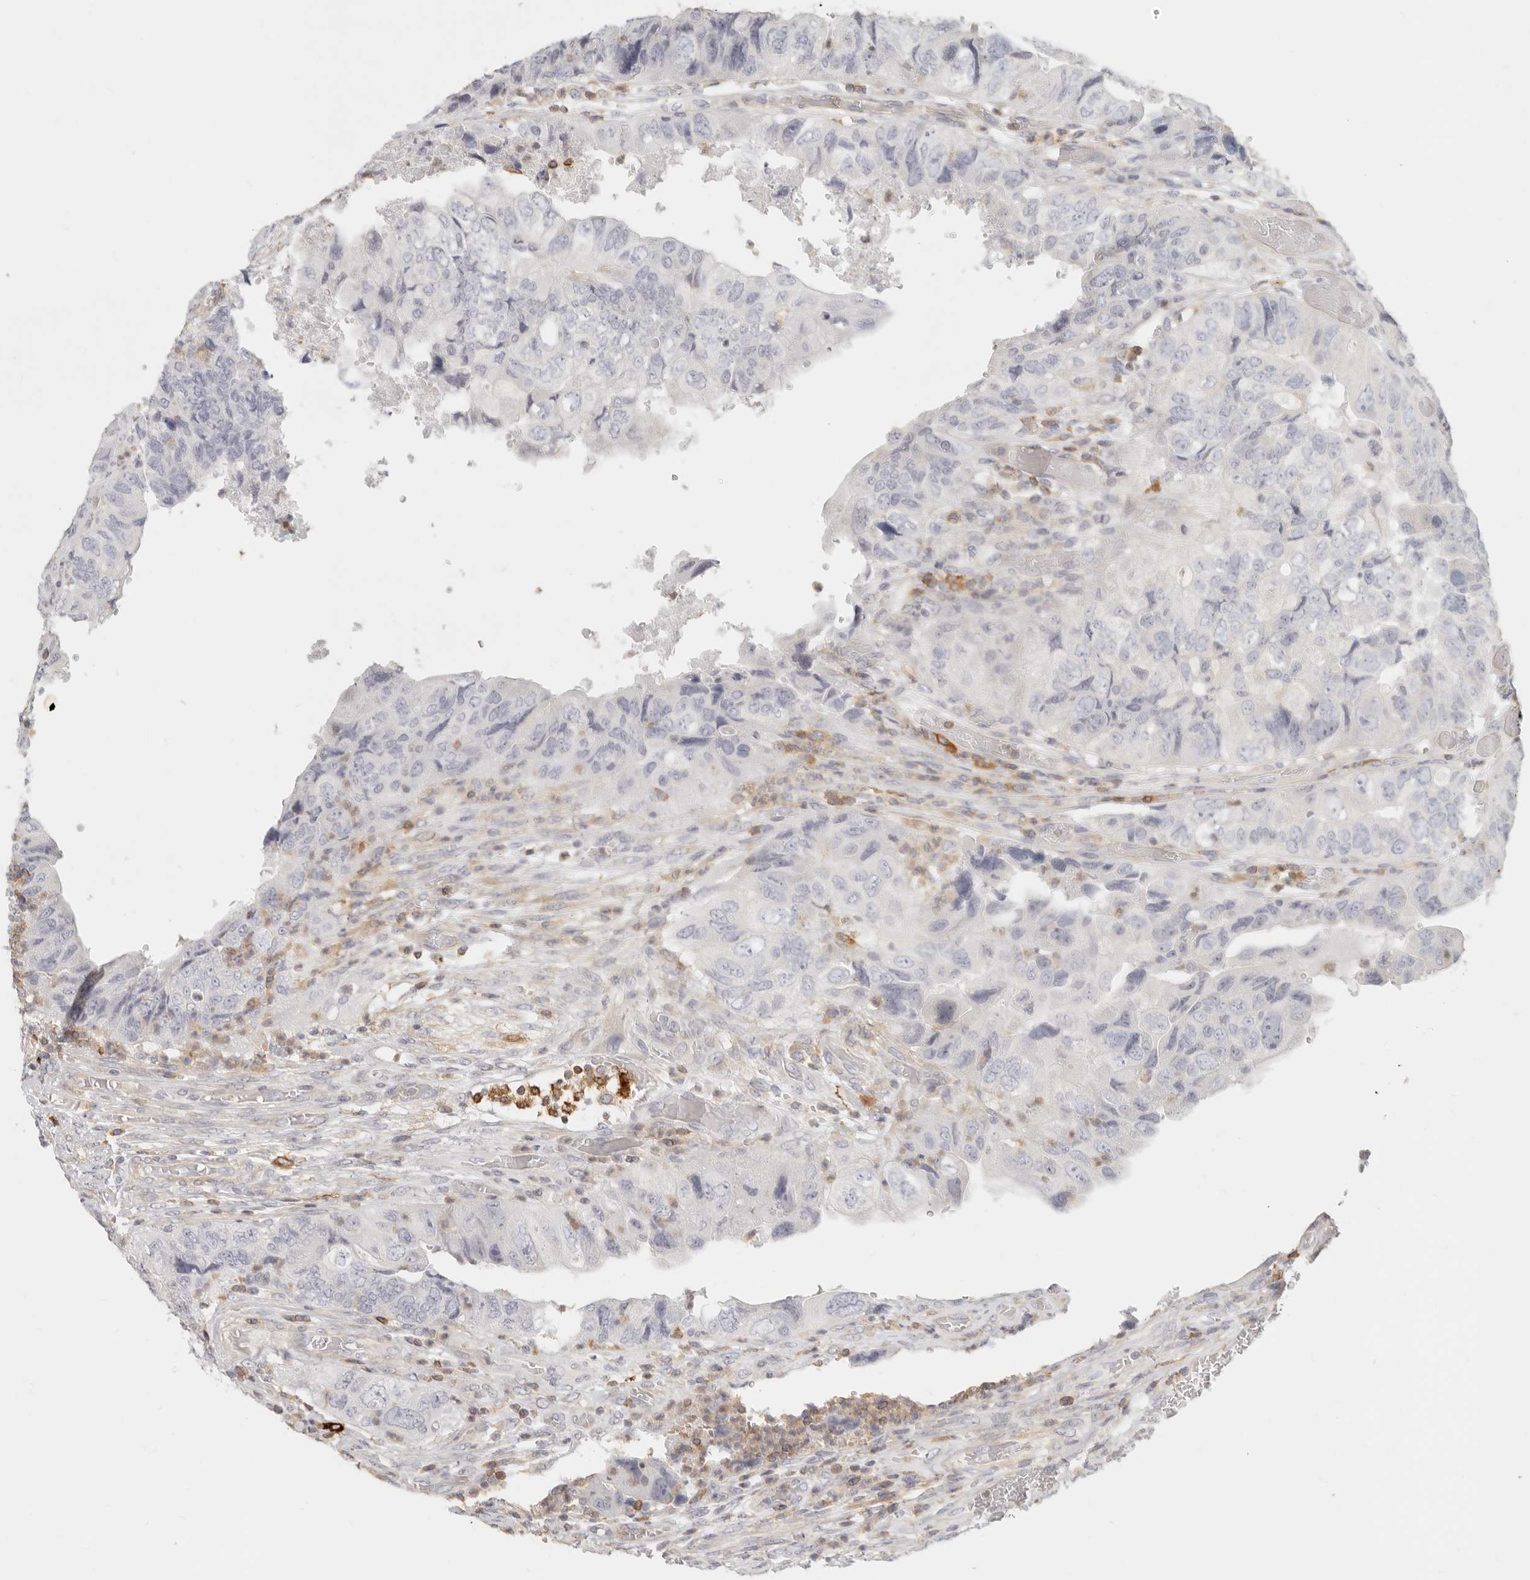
{"staining": {"intensity": "negative", "quantity": "none", "location": "none"}, "tissue": "colorectal cancer", "cell_type": "Tumor cells", "image_type": "cancer", "snomed": [{"axis": "morphology", "description": "Adenocarcinoma, NOS"}, {"axis": "topography", "description": "Rectum"}], "caption": "High power microscopy photomicrograph of an immunohistochemistry histopathology image of colorectal cancer (adenocarcinoma), revealing no significant positivity in tumor cells.", "gene": "NIBAN1", "patient": {"sex": "male", "age": 63}}